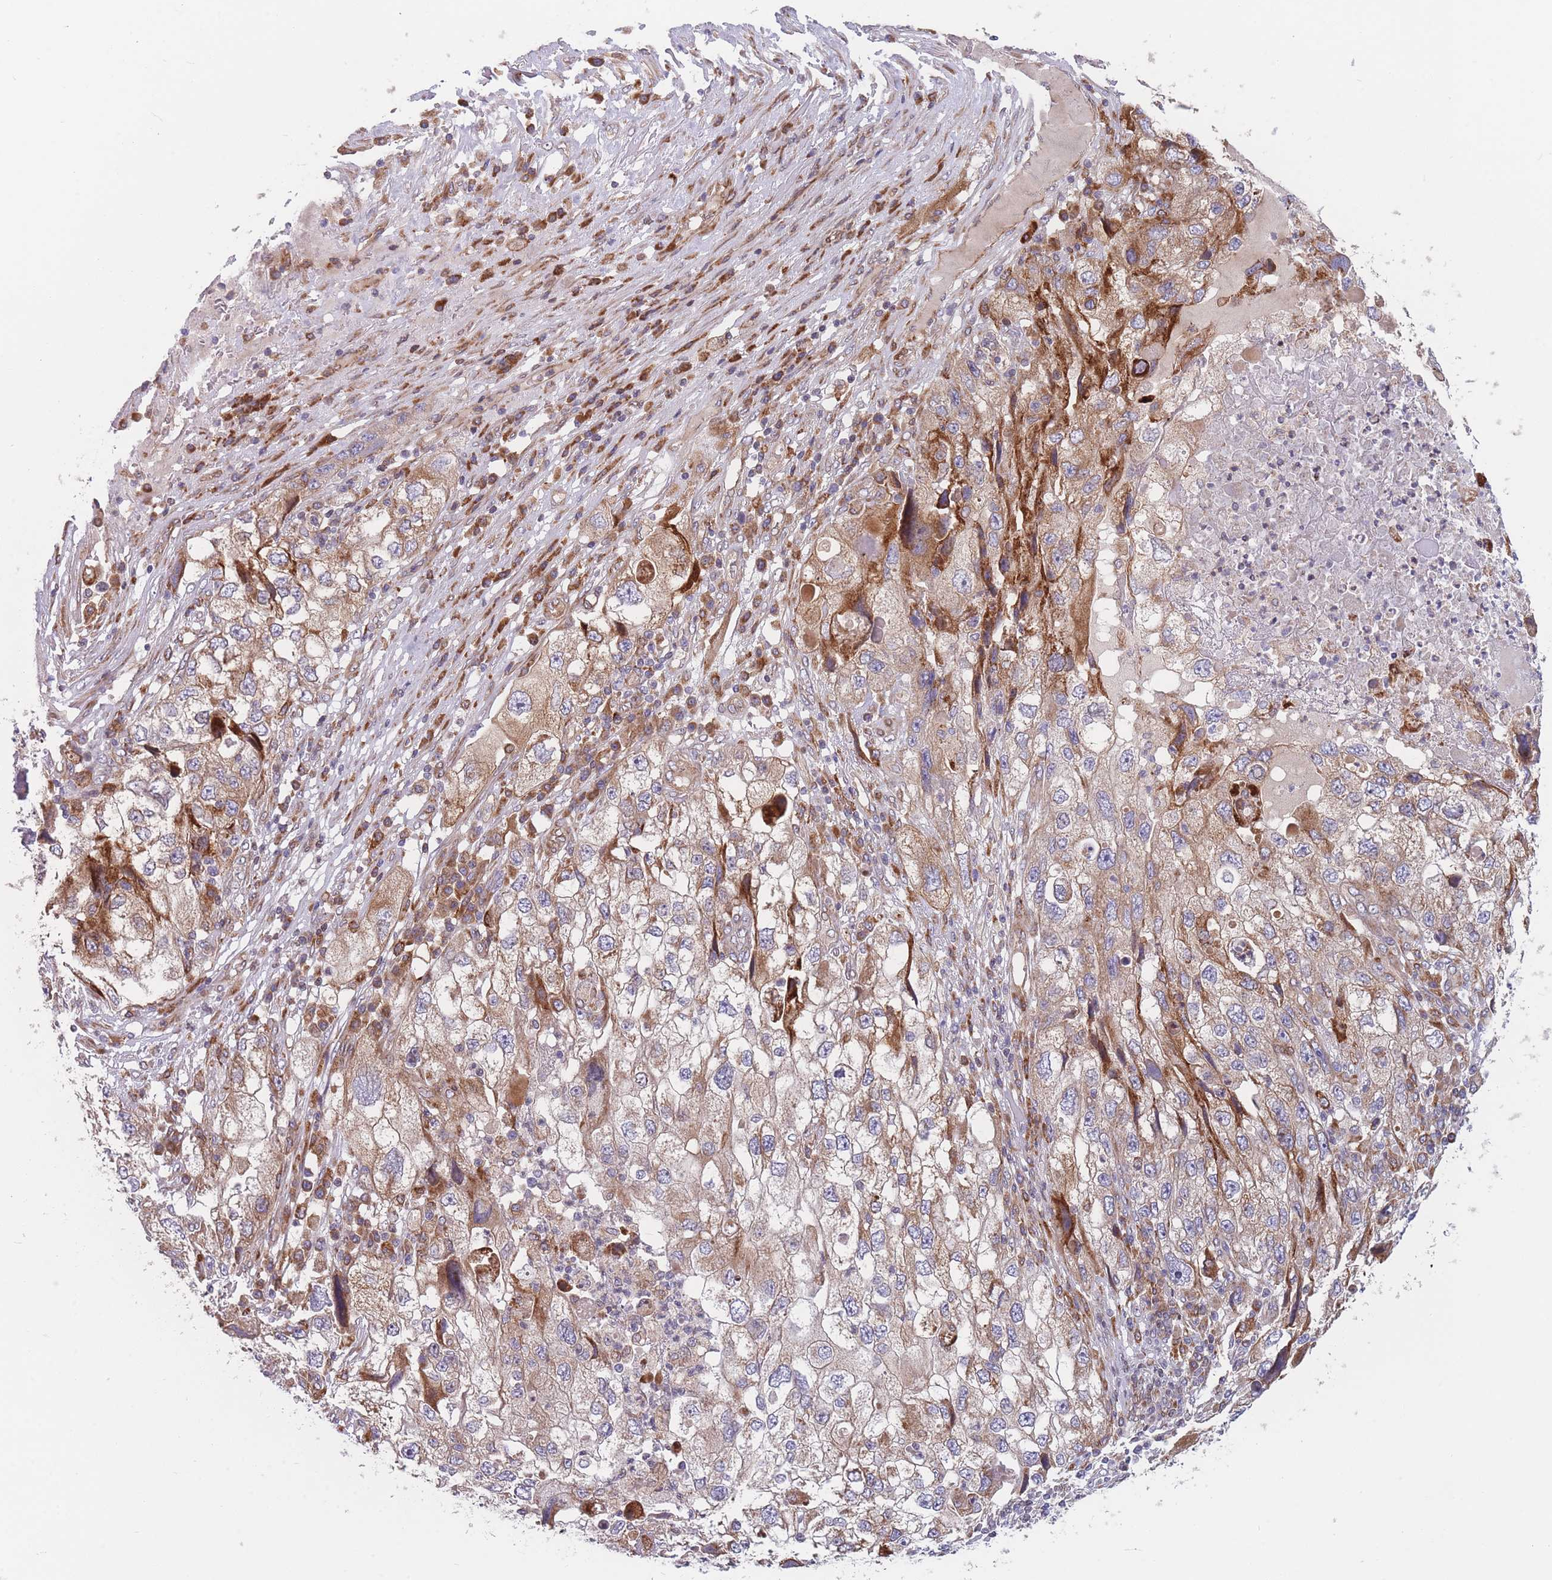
{"staining": {"intensity": "moderate", "quantity": ">75%", "location": "cytoplasmic/membranous"}, "tissue": "endometrial cancer", "cell_type": "Tumor cells", "image_type": "cancer", "snomed": [{"axis": "morphology", "description": "Adenocarcinoma, NOS"}, {"axis": "topography", "description": "Endometrium"}], "caption": "Adenocarcinoma (endometrial) stained with immunohistochemistry (IHC) exhibits moderate cytoplasmic/membranous positivity in about >75% of tumor cells.", "gene": "TMEM131L", "patient": {"sex": "female", "age": 49}}